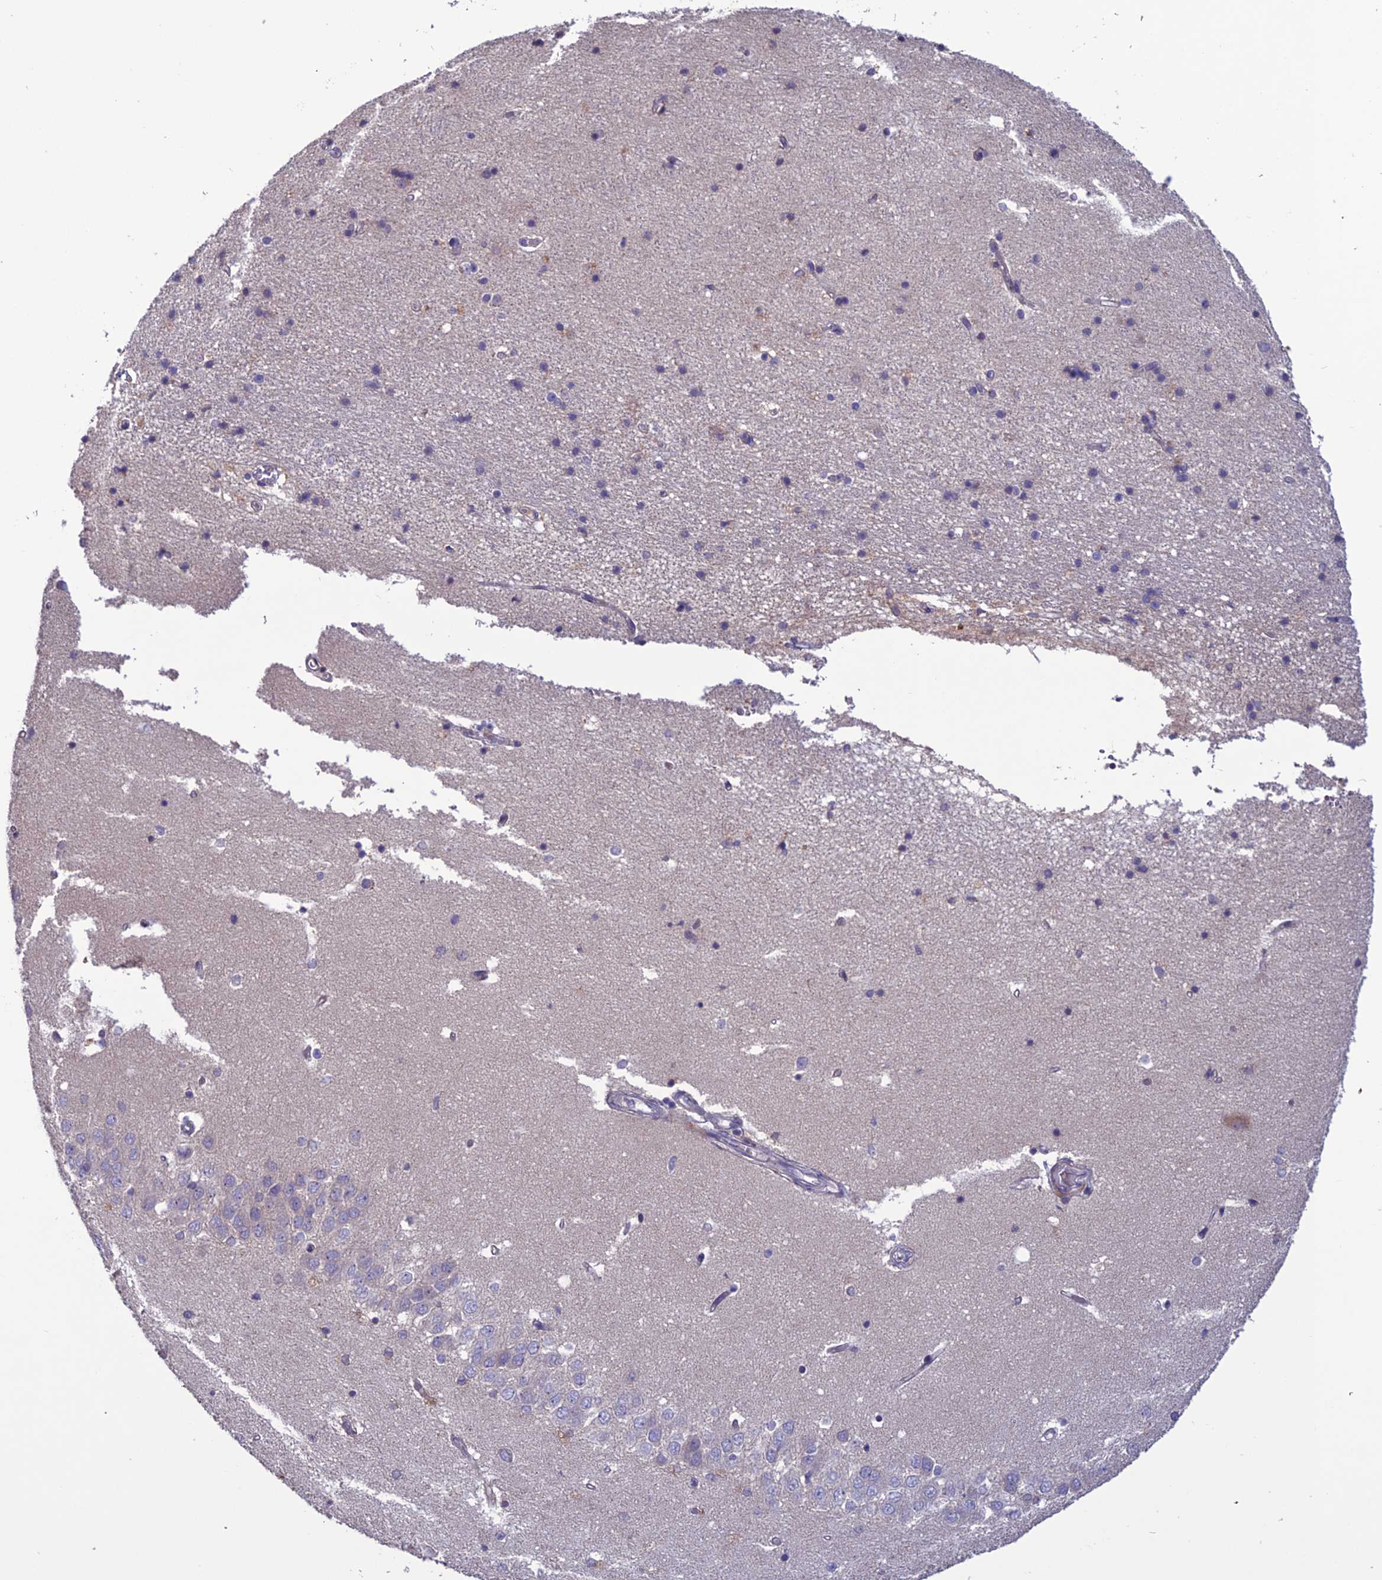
{"staining": {"intensity": "negative", "quantity": "none", "location": "none"}, "tissue": "hippocampus", "cell_type": "Glial cells", "image_type": "normal", "snomed": [{"axis": "morphology", "description": "Normal tissue, NOS"}, {"axis": "topography", "description": "Hippocampus"}], "caption": "This is an immunohistochemistry micrograph of benign human hippocampus. There is no expression in glial cells.", "gene": "C2orf76", "patient": {"sex": "male", "age": 45}}